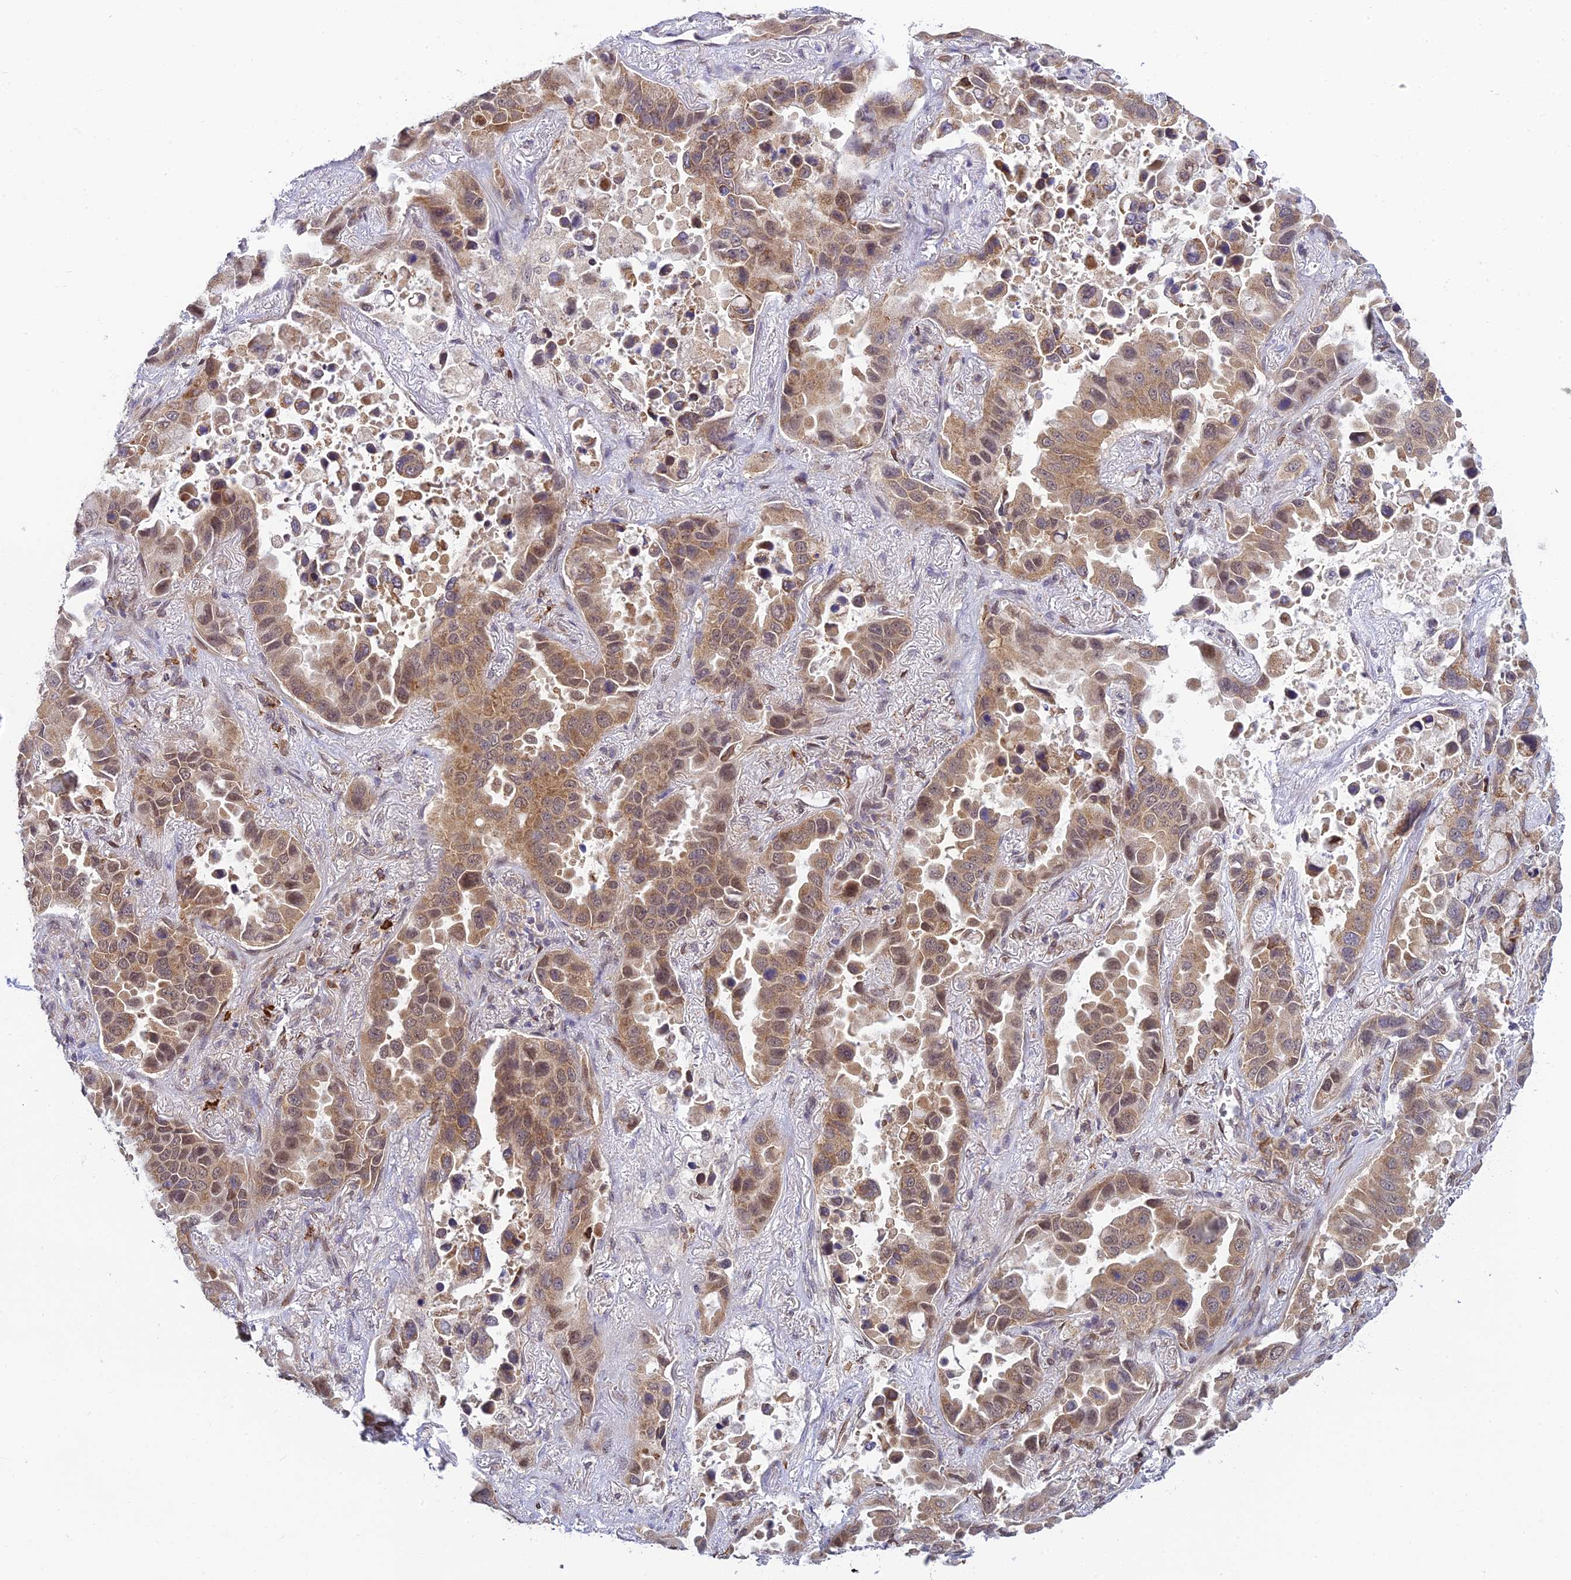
{"staining": {"intensity": "moderate", "quantity": ">75%", "location": "cytoplasmic/membranous,nuclear"}, "tissue": "lung cancer", "cell_type": "Tumor cells", "image_type": "cancer", "snomed": [{"axis": "morphology", "description": "Adenocarcinoma, NOS"}, {"axis": "topography", "description": "Lung"}], "caption": "There is medium levels of moderate cytoplasmic/membranous and nuclear expression in tumor cells of adenocarcinoma (lung), as demonstrated by immunohistochemical staining (brown color).", "gene": "SKIC8", "patient": {"sex": "male", "age": 64}}